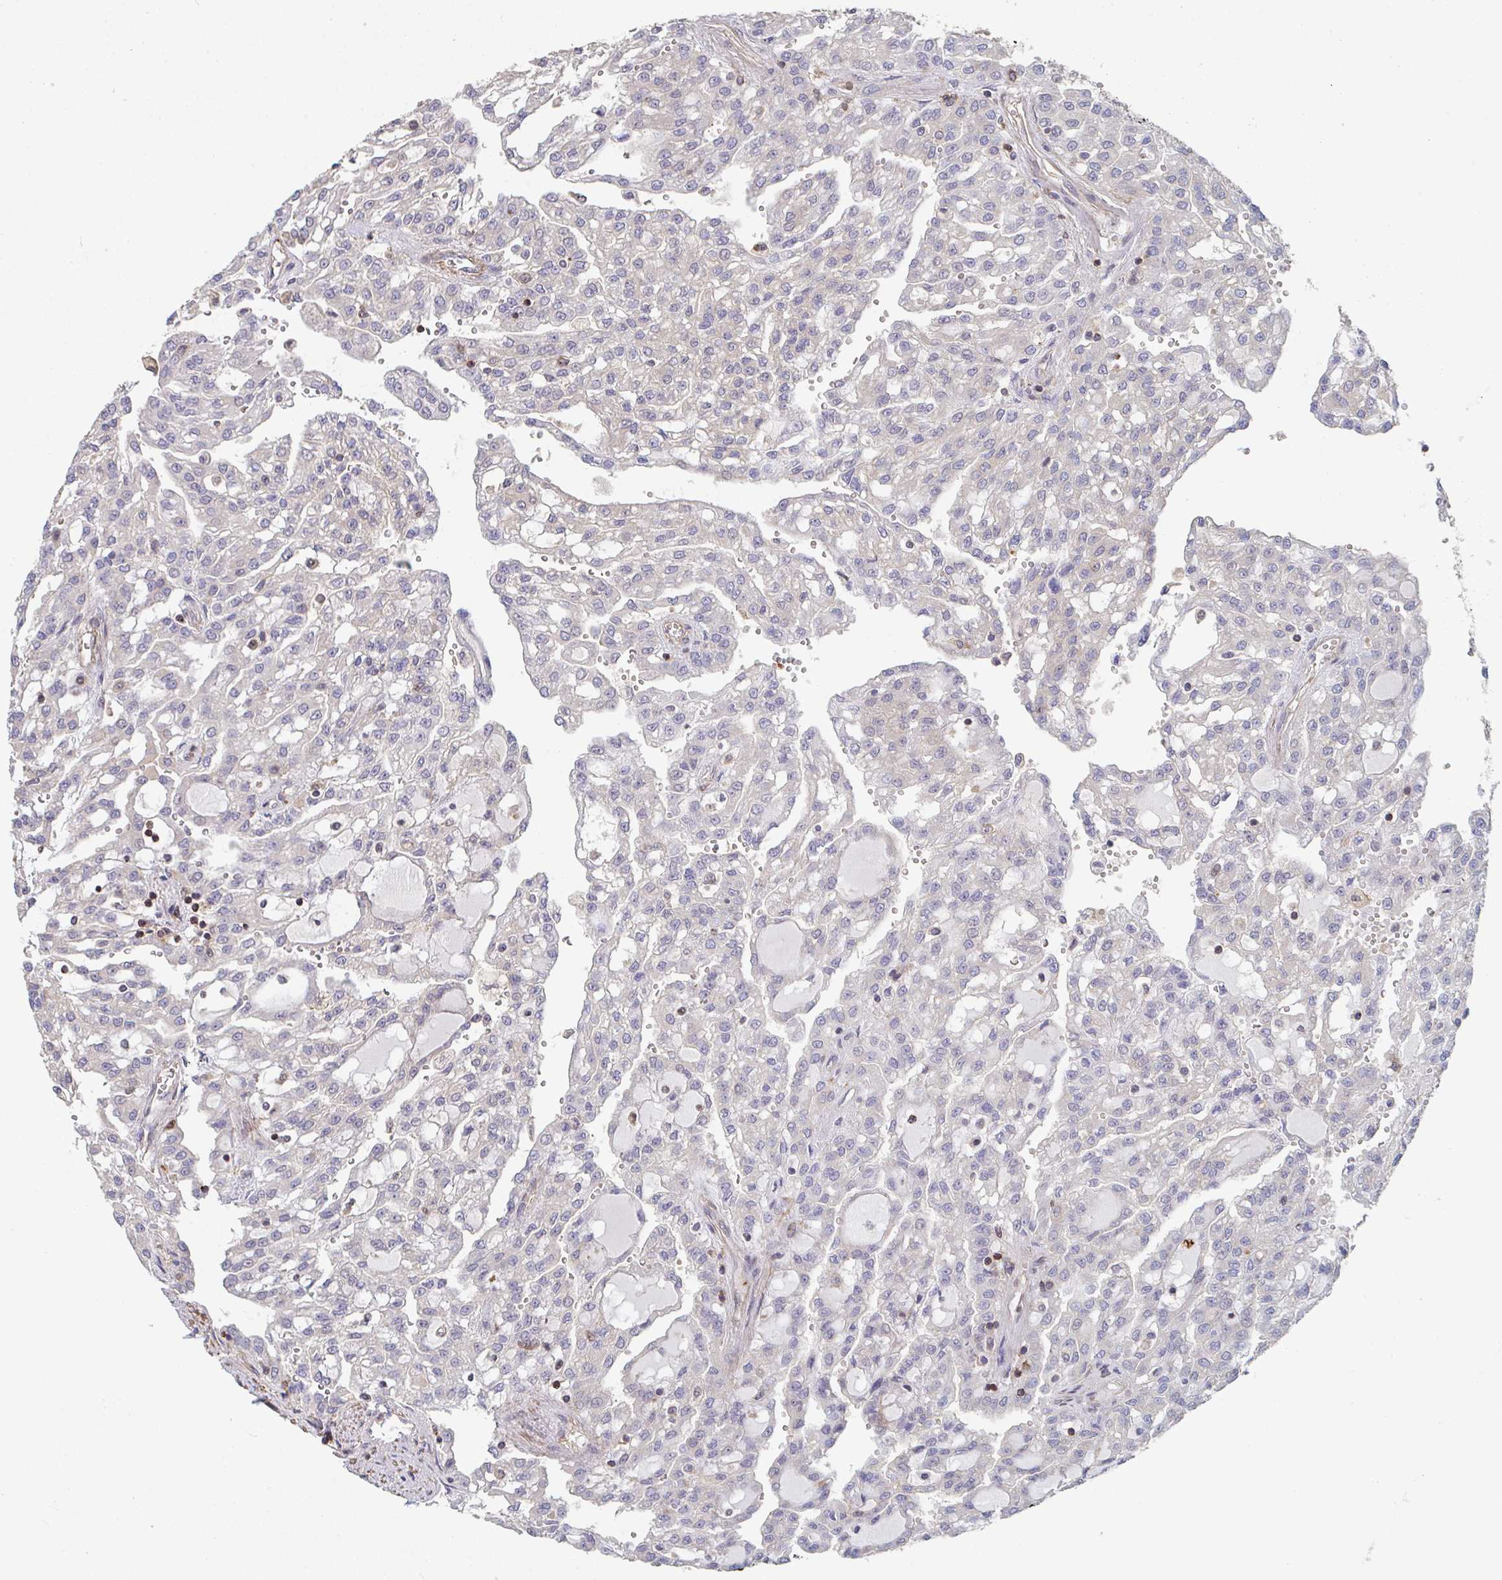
{"staining": {"intensity": "negative", "quantity": "none", "location": "none"}, "tissue": "renal cancer", "cell_type": "Tumor cells", "image_type": "cancer", "snomed": [{"axis": "morphology", "description": "Adenocarcinoma, NOS"}, {"axis": "topography", "description": "Kidney"}], "caption": "IHC image of renal cancer stained for a protein (brown), which shows no expression in tumor cells.", "gene": "FZD2", "patient": {"sex": "male", "age": 63}}